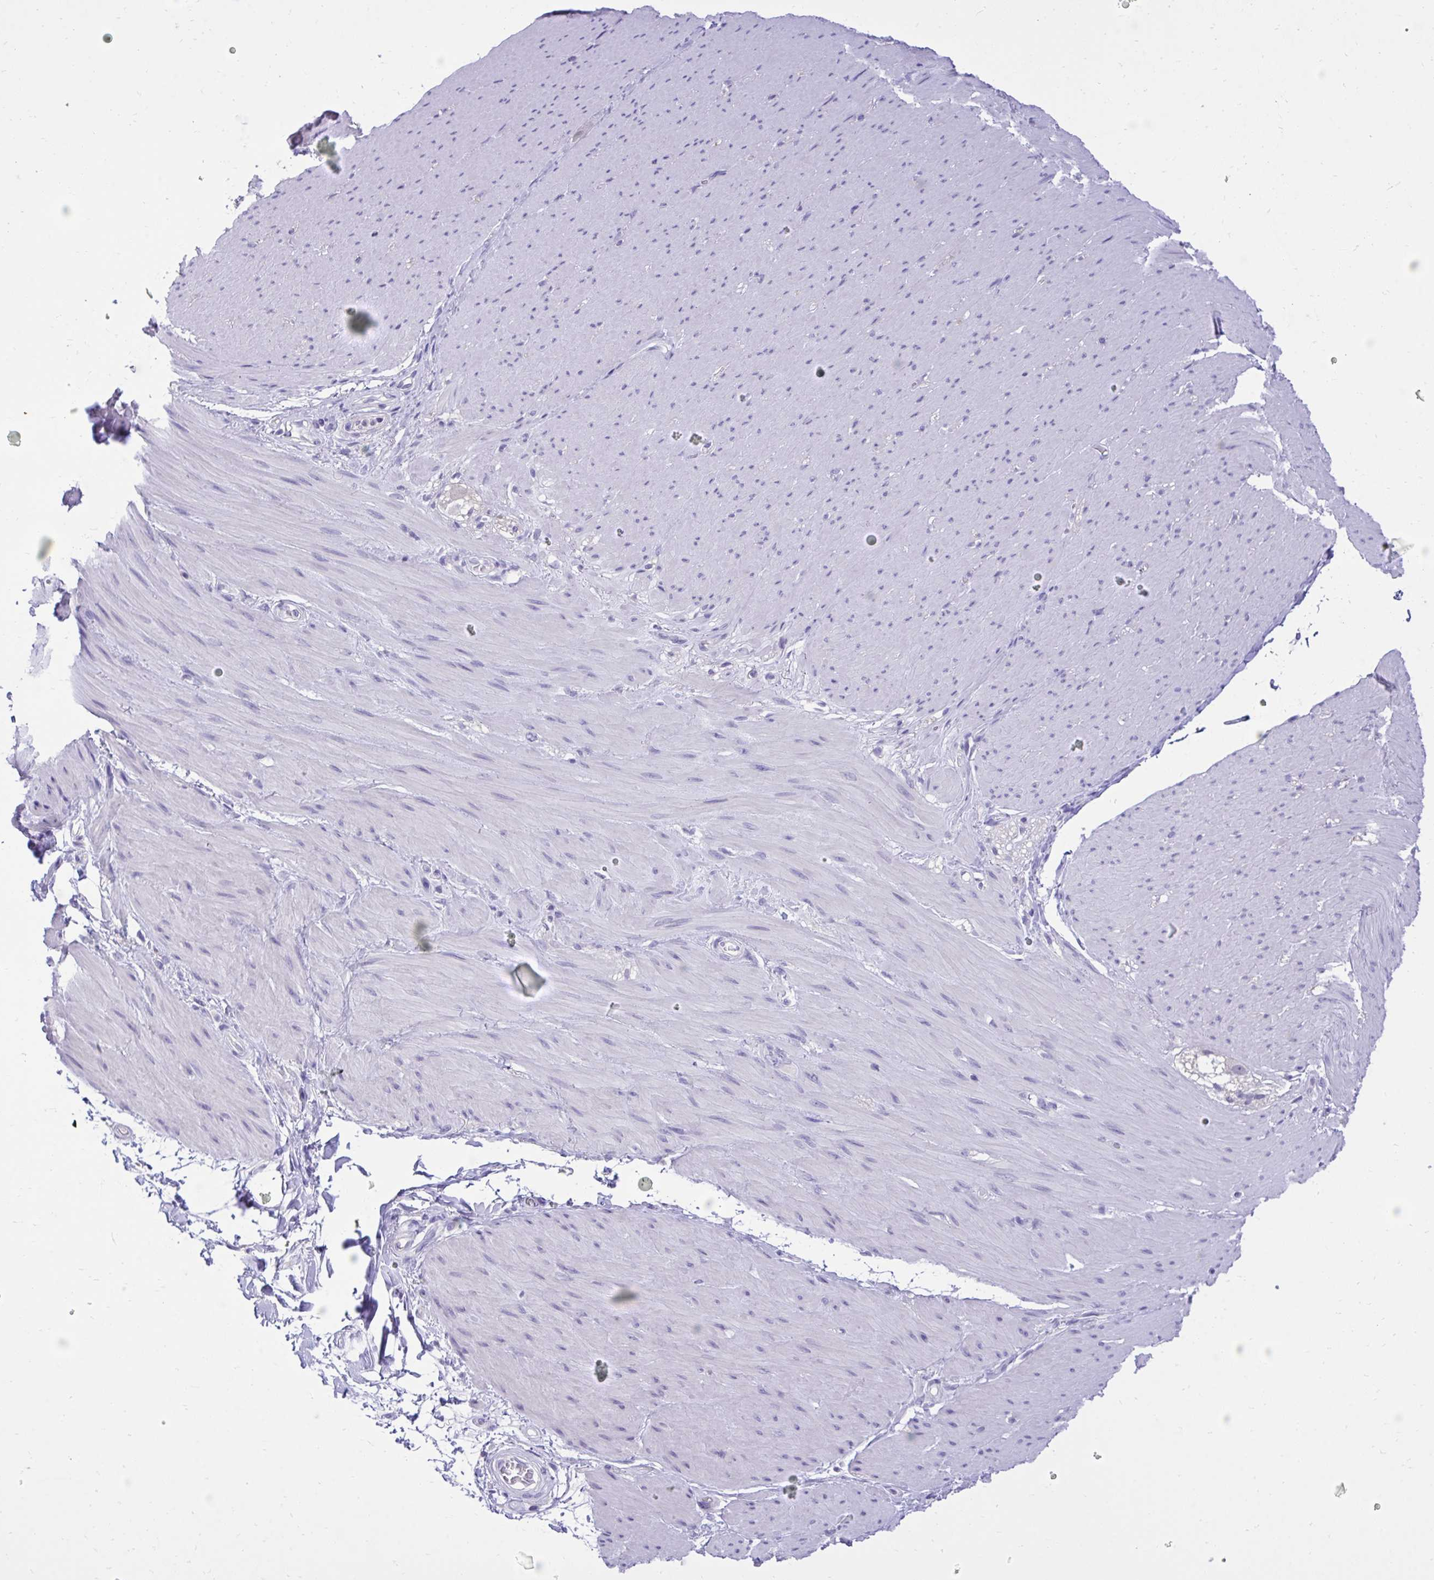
{"staining": {"intensity": "negative", "quantity": "none", "location": "none"}, "tissue": "smooth muscle", "cell_type": "Smooth muscle cells", "image_type": "normal", "snomed": [{"axis": "morphology", "description": "Normal tissue, NOS"}, {"axis": "topography", "description": "Smooth muscle"}, {"axis": "topography", "description": "Rectum"}], "caption": "The immunohistochemistry micrograph has no significant expression in smooth muscle cells of smooth muscle. (DAB (3,3'-diaminobenzidine) immunohistochemistry (IHC) with hematoxylin counter stain).", "gene": "TMCO5A", "patient": {"sex": "male", "age": 53}}